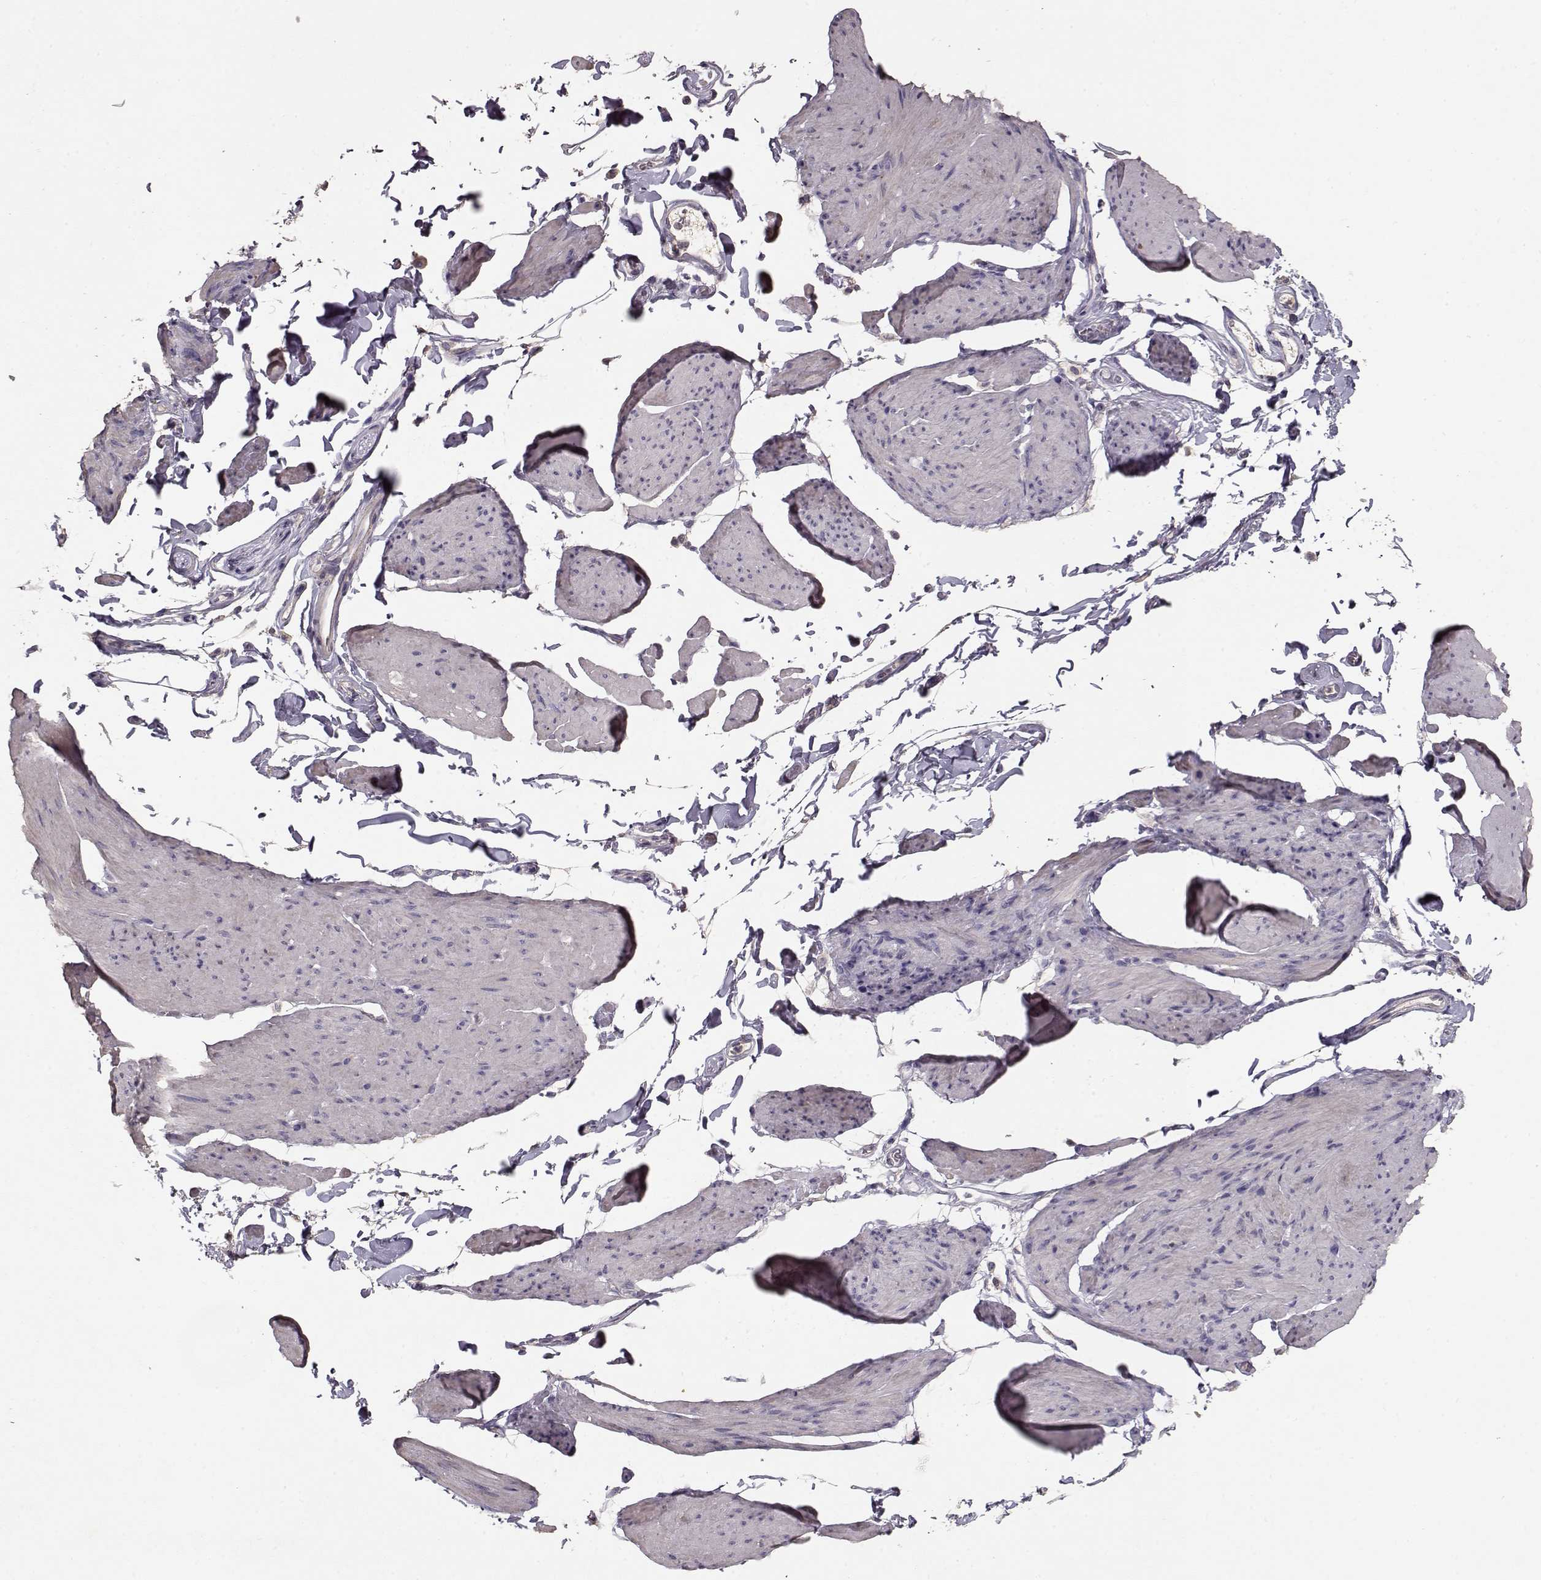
{"staining": {"intensity": "negative", "quantity": "none", "location": "none"}, "tissue": "smooth muscle", "cell_type": "Smooth muscle cells", "image_type": "normal", "snomed": [{"axis": "morphology", "description": "Normal tissue, NOS"}, {"axis": "topography", "description": "Adipose tissue"}, {"axis": "topography", "description": "Smooth muscle"}, {"axis": "topography", "description": "Peripheral nerve tissue"}], "caption": "Micrograph shows no protein positivity in smooth muscle cells of benign smooth muscle. The staining was performed using DAB to visualize the protein expression in brown, while the nuclei were stained in blue with hematoxylin (Magnification: 20x).", "gene": "PMCH", "patient": {"sex": "male", "age": 83}}